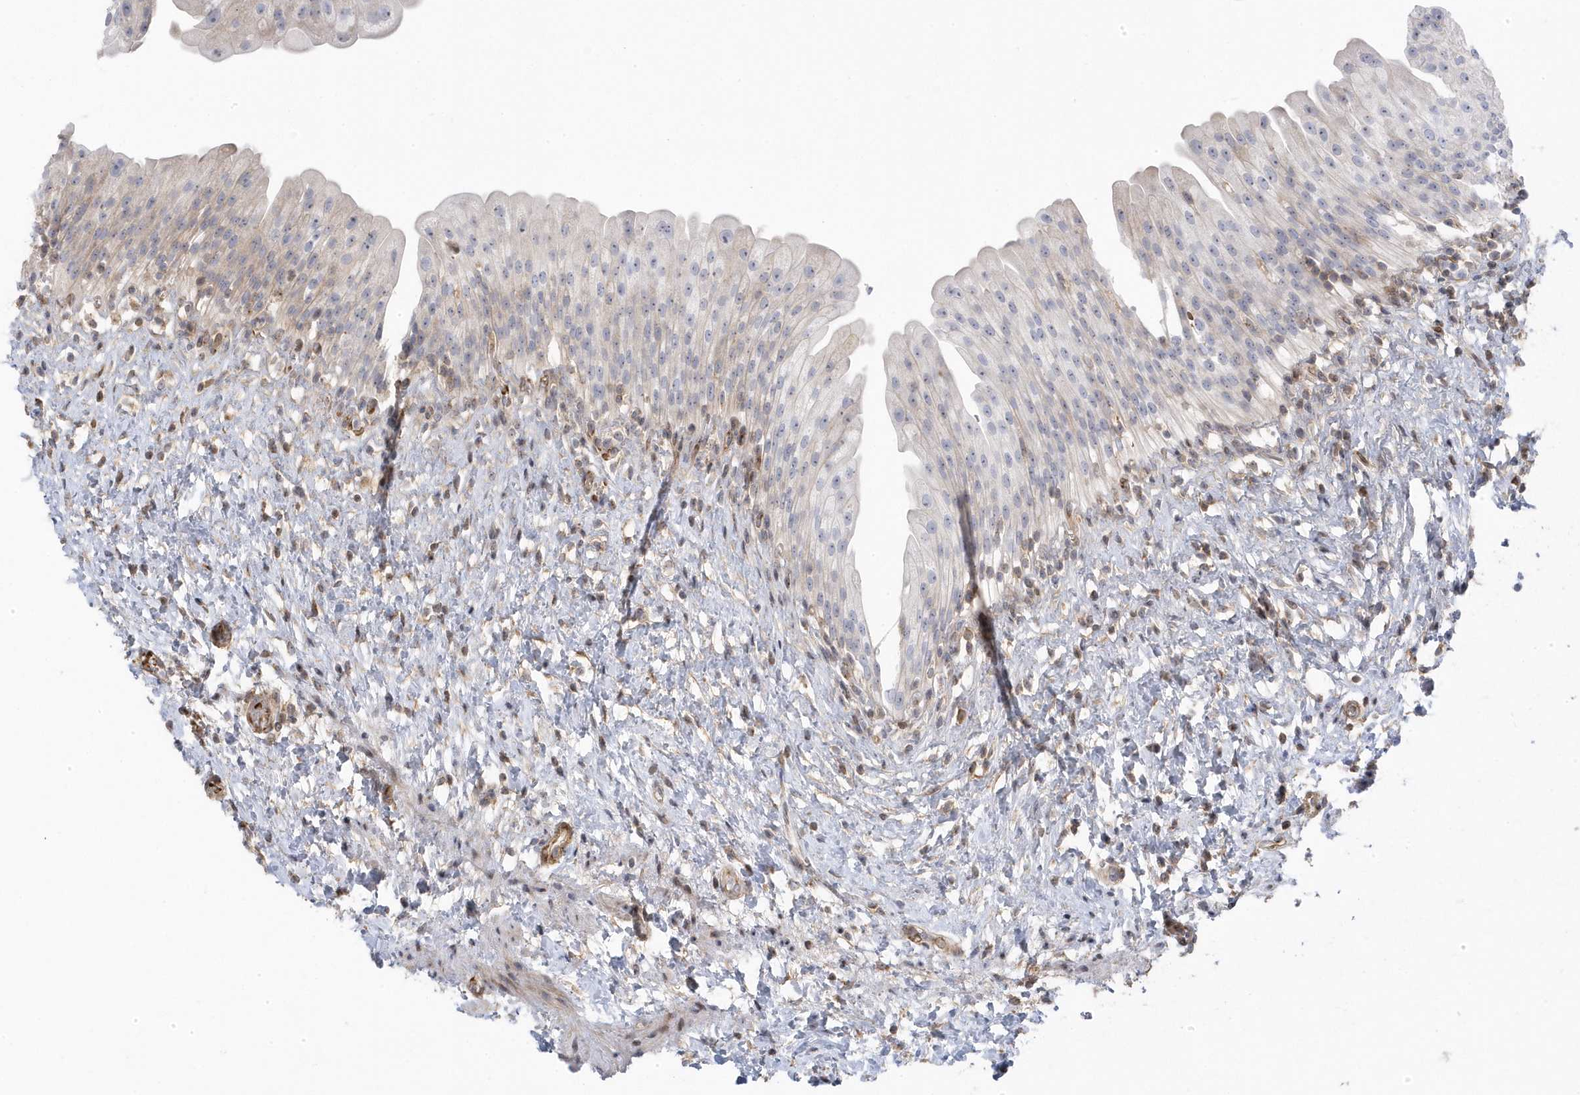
{"staining": {"intensity": "weak", "quantity": "<25%", "location": "nuclear"}, "tissue": "urinary bladder", "cell_type": "Urothelial cells", "image_type": "normal", "snomed": [{"axis": "morphology", "description": "Normal tissue, NOS"}, {"axis": "topography", "description": "Urinary bladder"}], "caption": "Human urinary bladder stained for a protein using immunohistochemistry (IHC) shows no staining in urothelial cells.", "gene": "MAP7D3", "patient": {"sex": "female", "age": 27}}